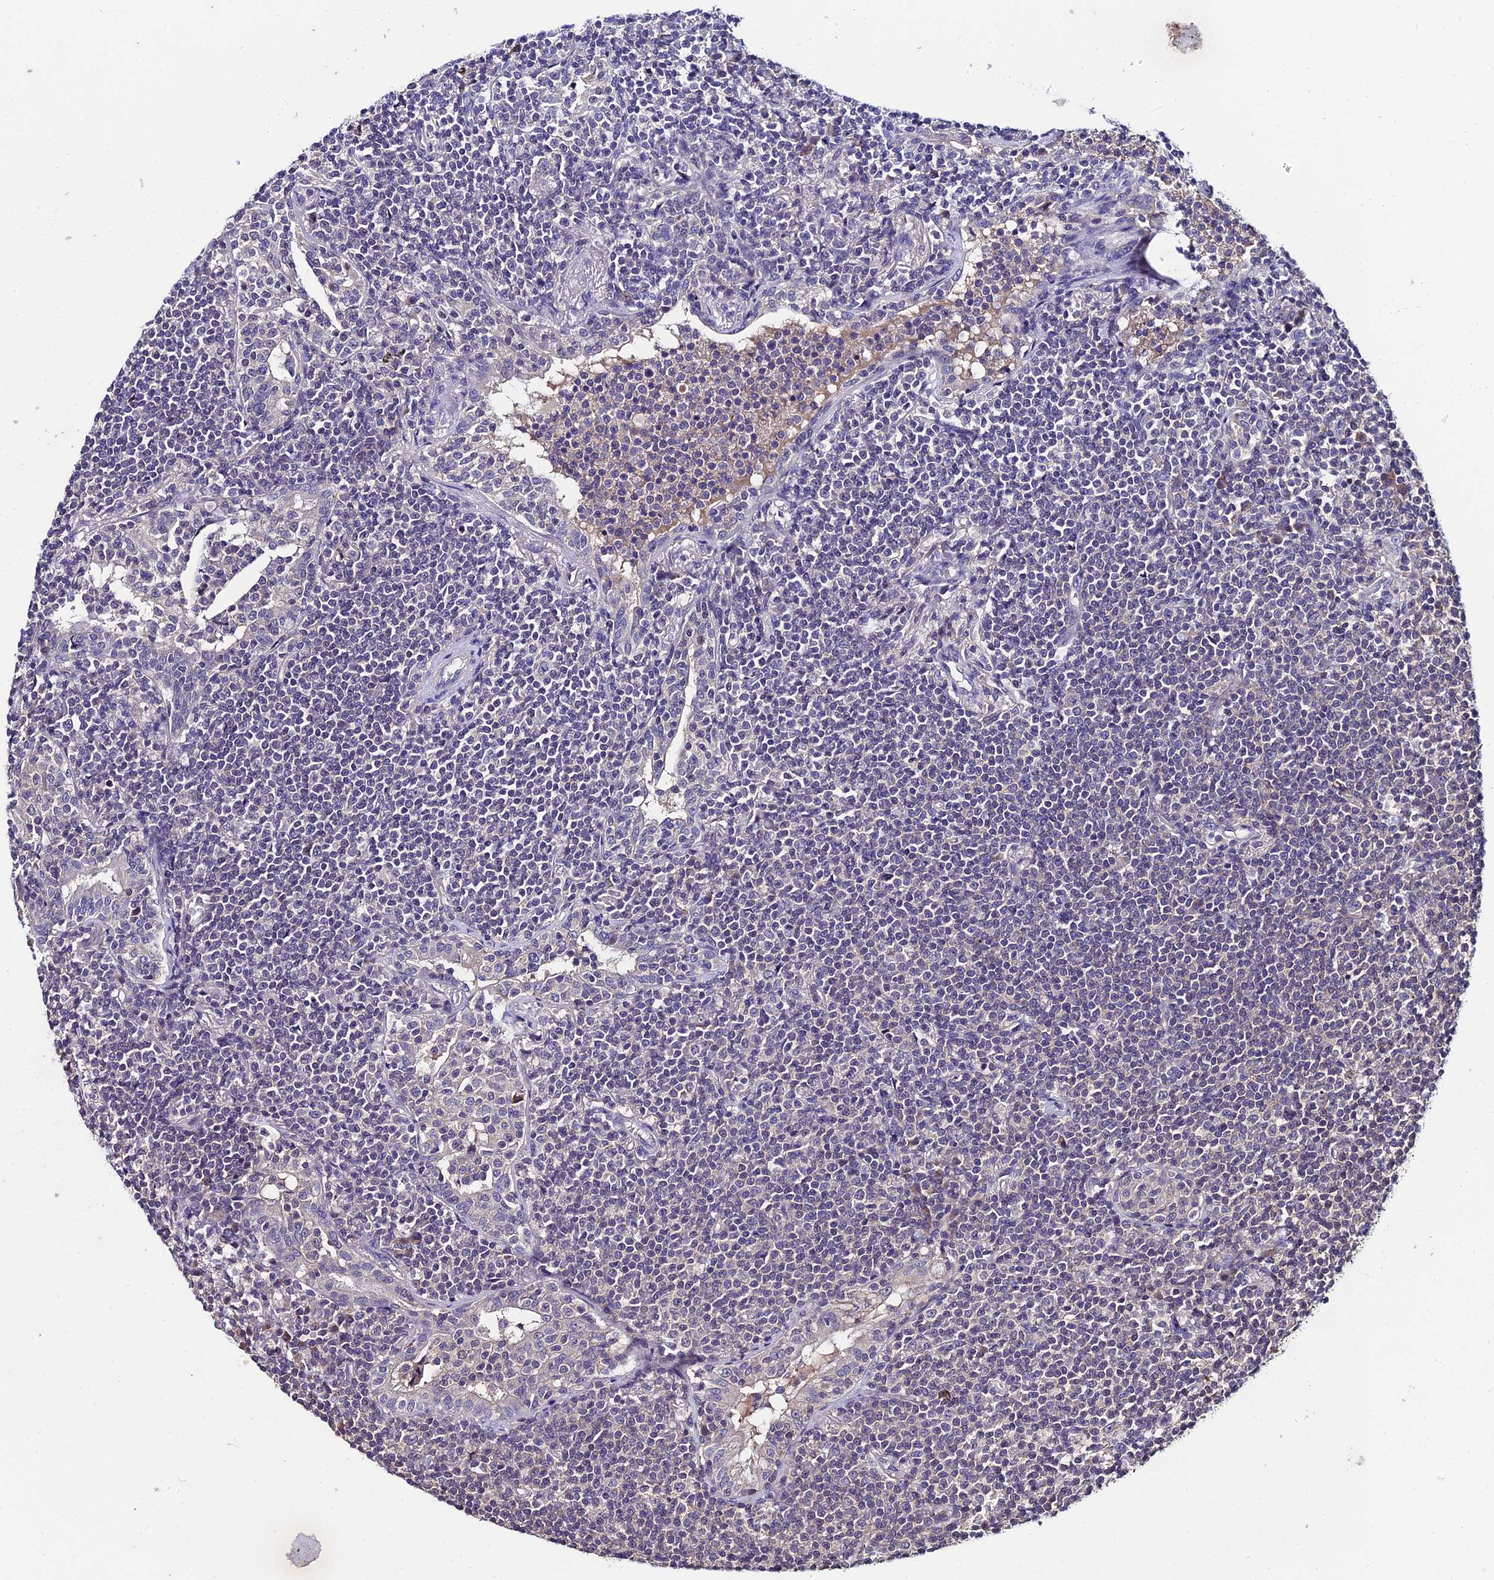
{"staining": {"intensity": "negative", "quantity": "none", "location": "none"}, "tissue": "lymphoma", "cell_type": "Tumor cells", "image_type": "cancer", "snomed": [{"axis": "morphology", "description": "Malignant lymphoma, non-Hodgkin's type, Low grade"}, {"axis": "topography", "description": "Lung"}], "caption": "Immunohistochemistry of lymphoma demonstrates no staining in tumor cells.", "gene": "LGALS7", "patient": {"sex": "female", "age": 71}}